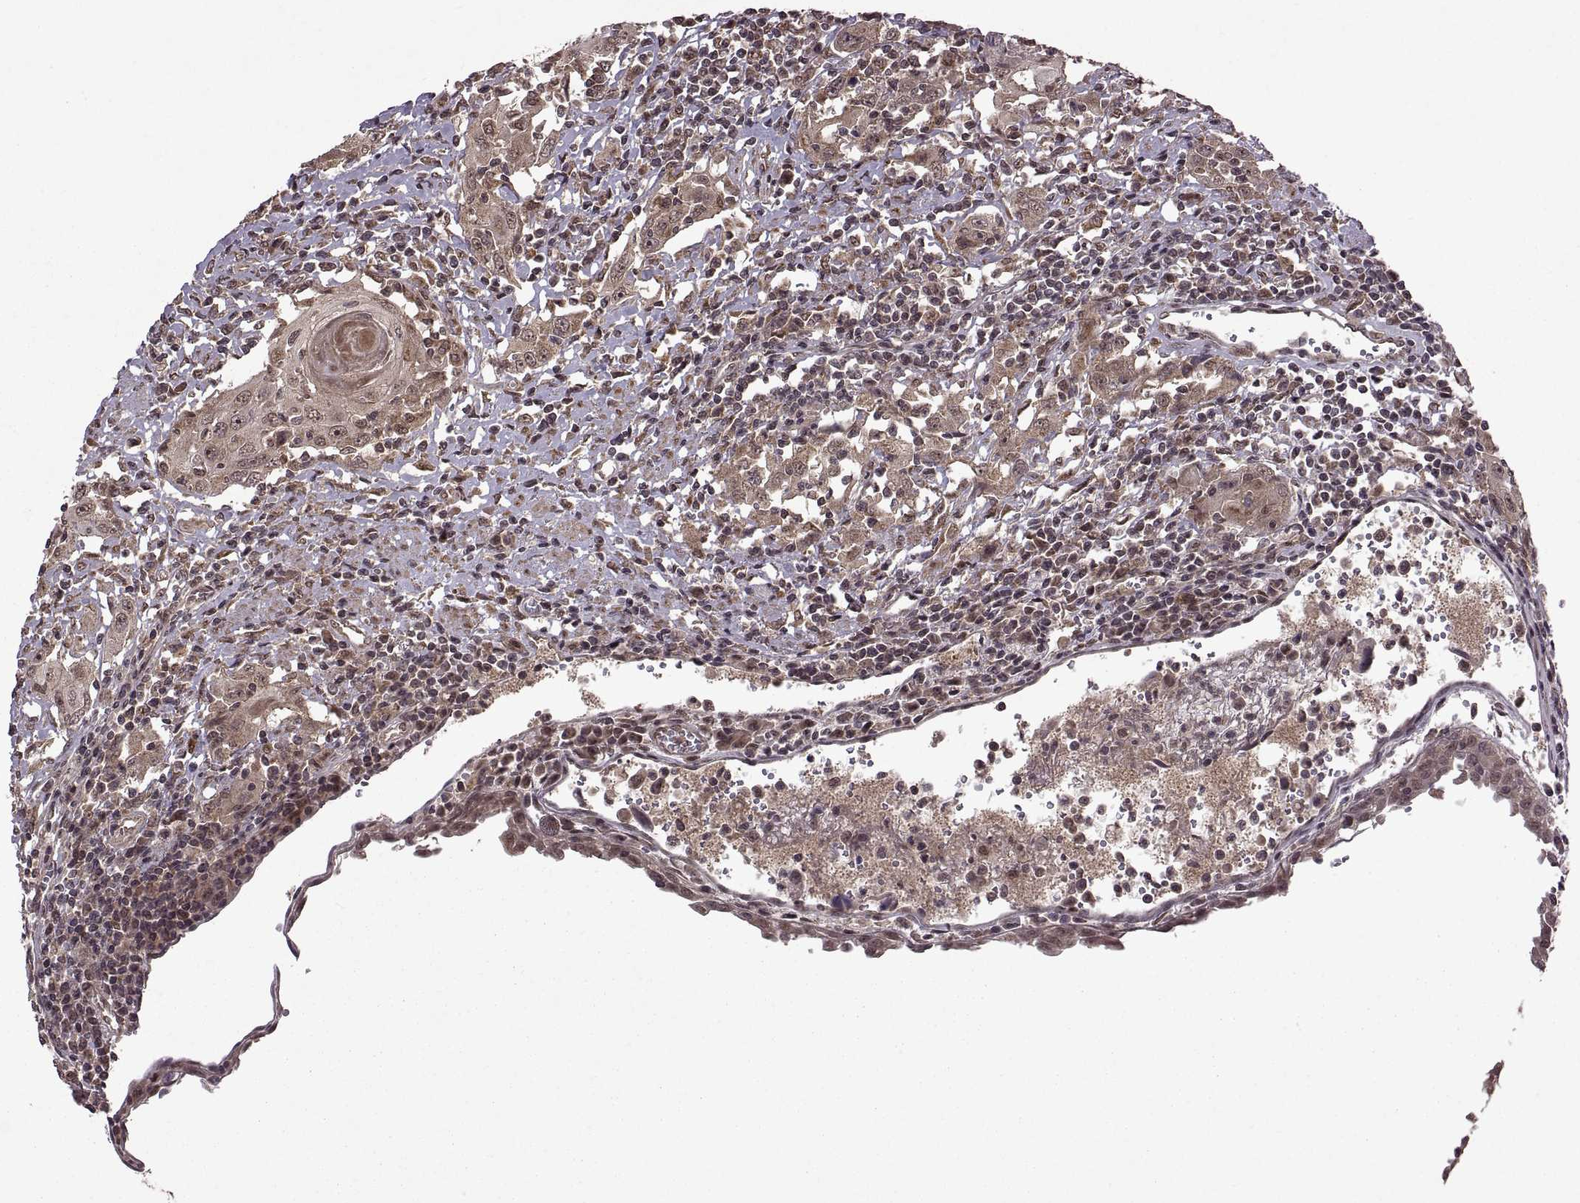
{"staining": {"intensity": "weak", "quantity": ">75%", "location": "cytoplasmic/membranous,nuclear"}, "tissue": "urothelial cancer", "cell_type": "Tumor cells", "image_type": "cancer", "snomed": [{"axis": "morphology", "description": "Urothelial carcinoma, High grade"}, {"axis": "topography", "description": "Urinary bladder"}], "caption": "Immunohistochemical staining of human high-grade urothelial carcinoma exhibits low levels of weak cytoplasmic/membranous and nuclear protein expression in about >75% of tumor cells.", "gene": "PTOV1", "patient": {"sex": "female", "age": 85}}